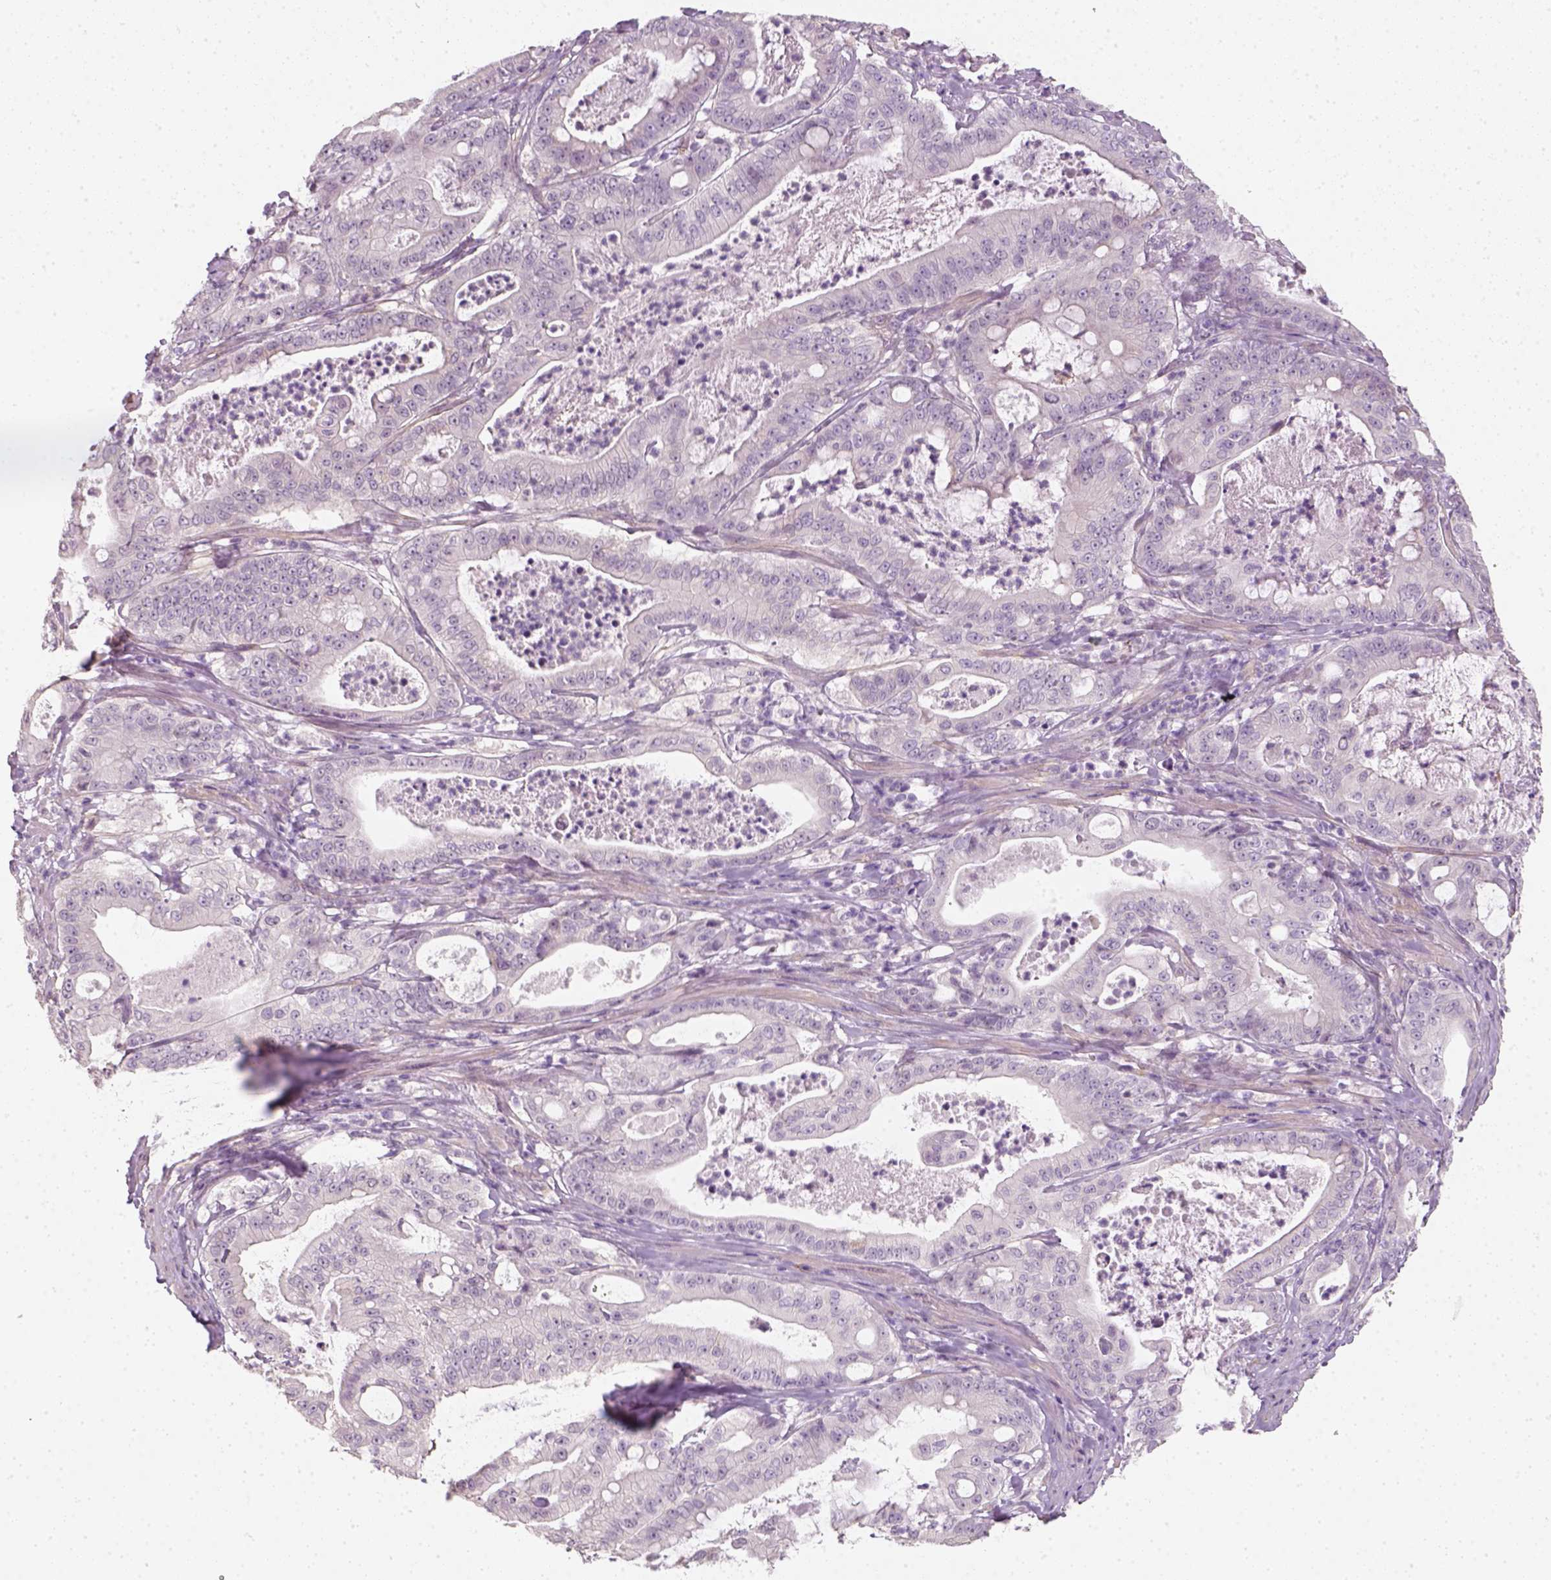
{"staining": {"intensity": "negative", "quantity": "none", "location": "none"}, "tissue": "pancreatic cancer", "cell_type": "Tumor cells", "image_type": "cancer", "snomed": [{"axis": "morphology", "description": "Adenocarcinoma, NOS"}, {"axis": "topography", "description": "Pancreas"}], "caption": "A photomicrograph of adenocarcinoma (pancreatic) stained for a protein exhibits no brown staining in tumor cells.", "gene": "FAM163B", "patient": {"sex": "male", "age": 71}}